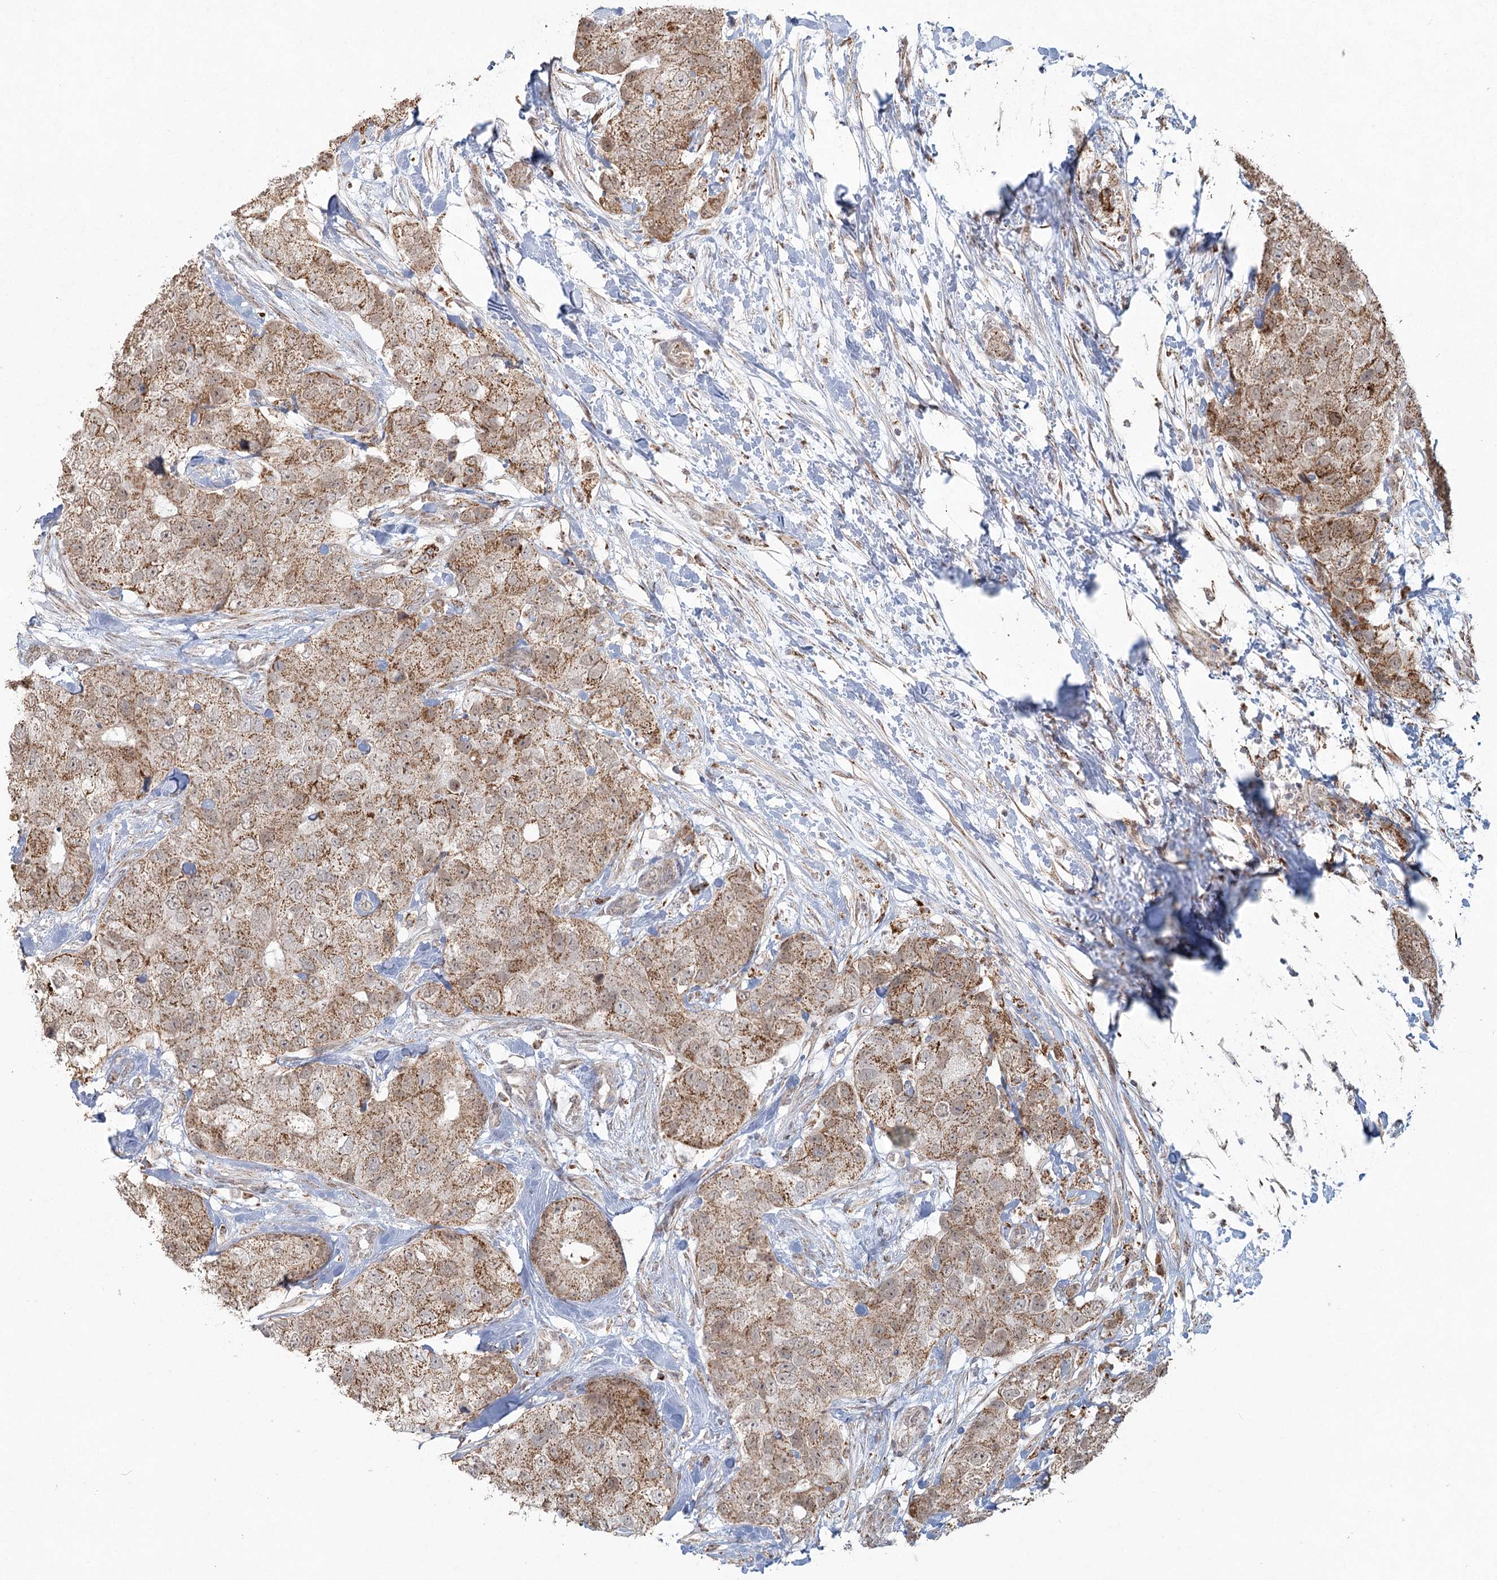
{"staining": {"intensity": "moderate", "quantity": ">75%", "location": "cytoplasmic/membranous"}, "tissue": "breast cancer", "cell_type": "Tumor cells", "image_type": "cancer", "snomed": [{"axis": "morphology", "description": "Duct carcinoma"}, {"axis": "topography", "description": "Breast"}], "caption": "Protein staining of breast invasive ductal carcinoma tissue demonstrates moderate cytoplasmic/membranous staining in about >75% of tumor cells.", "gene": "LACTB", "patient": {"sex": "female", "age": 62}}